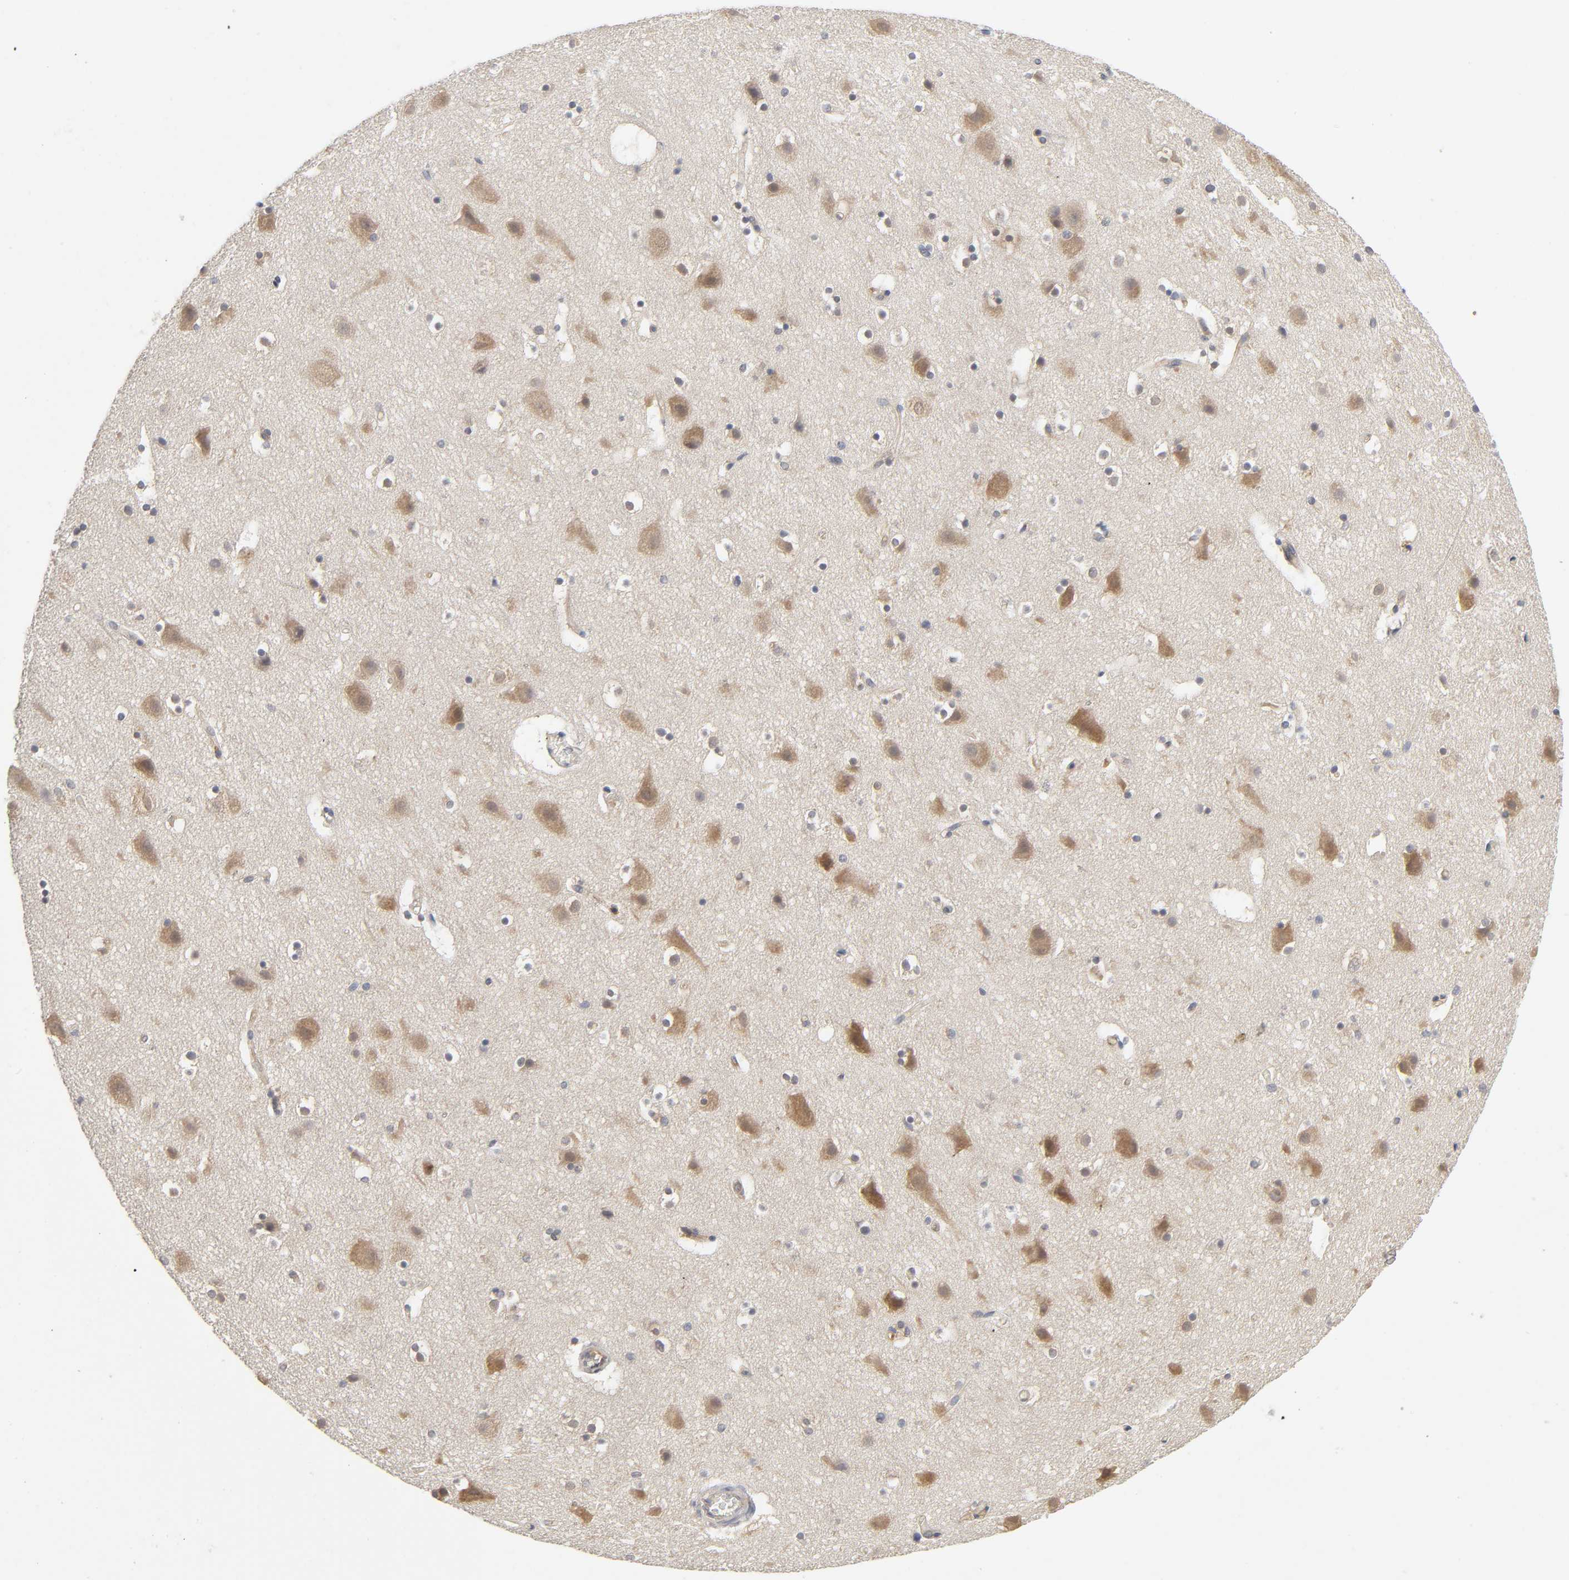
{"staining": {"intensity": "weak", "quantity": "25%-75%", "location": "cytoplasmic/membranous"}, "tissue": "cerebral cortex", "cell_type": "Endothelial cells", "image_type": "normal", "snomed": [{"axis": "morphology", "description": "Normal tissue, NOS"}, {"axis": "topography", "description": "Cerebral cortex"}], "caption": "Immunohistochemistry staining of unremarkable cerebral cortex, which demonstrates low levels of weak cytoplasmic/membranous staining in about 25%-75% of endothelial cells indicating weak cytoplasmic/membranous protein positivity. The staining was performed using DAB (3,3'-diaminobenzidine) (brown) for protein detection and nuclei were counterstained in hematoxylin (blue).", "gene": "IQCJ", "patient": {"sex": "male", "age": 45}}